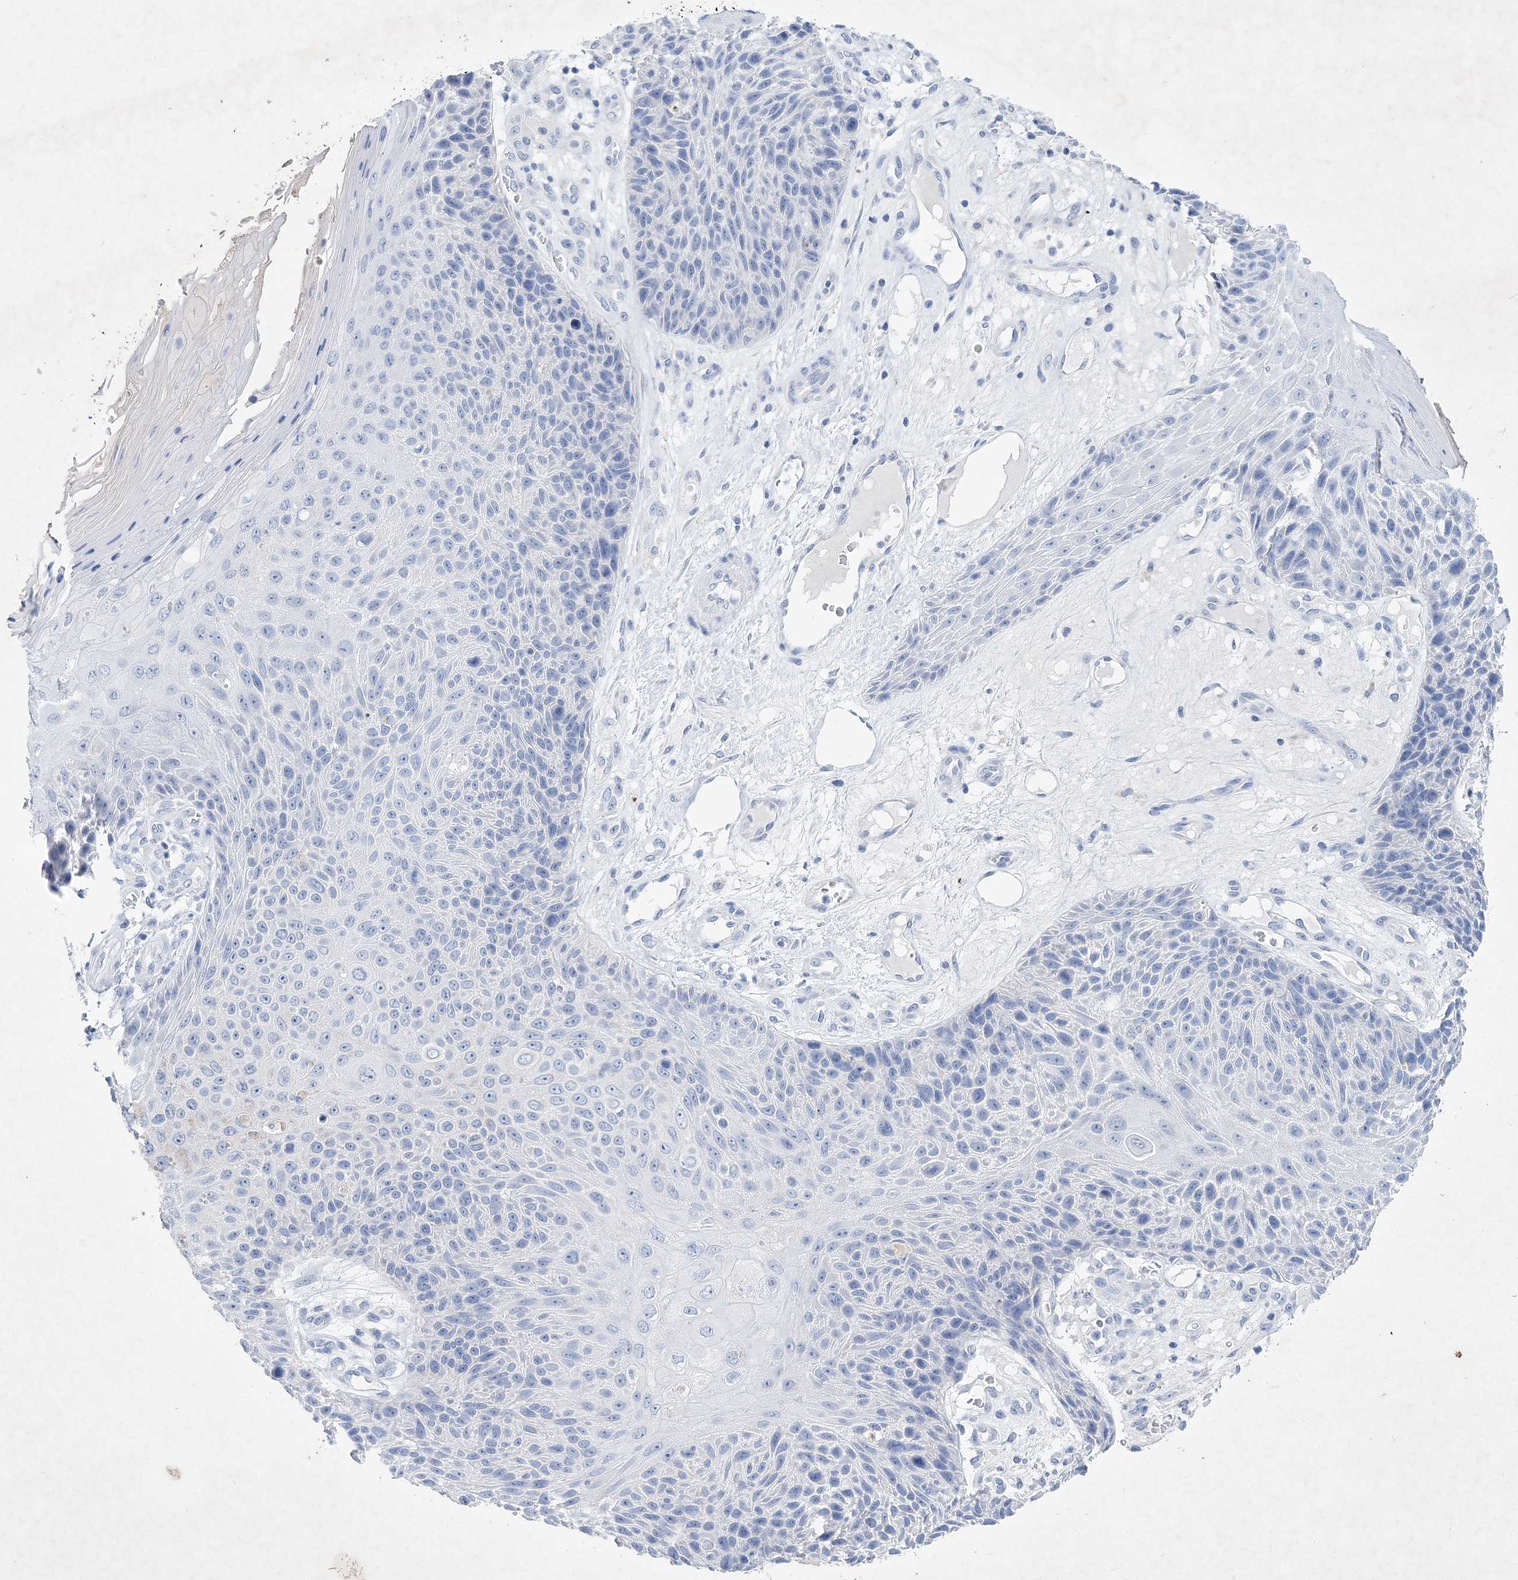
{"staining": {"intensity": "negative", "quantity": "none", "location": "none"}, "tissue": "skin cancer", "cell_type": "Tumor cells", "image_type": "cancer", "snomed": [{"axis": "morphology", "description": "Squamous cell carcinoma, NOS"}, {"axis": "topography", "description": "Skin"}], "caption": "The immunohistochemistry micrograph has no significant expression in tumor cells of squamous cell carcinoma (skin) tissue.", "gene": "COPS8", "patient": {"sex": "female", "age": 88}}